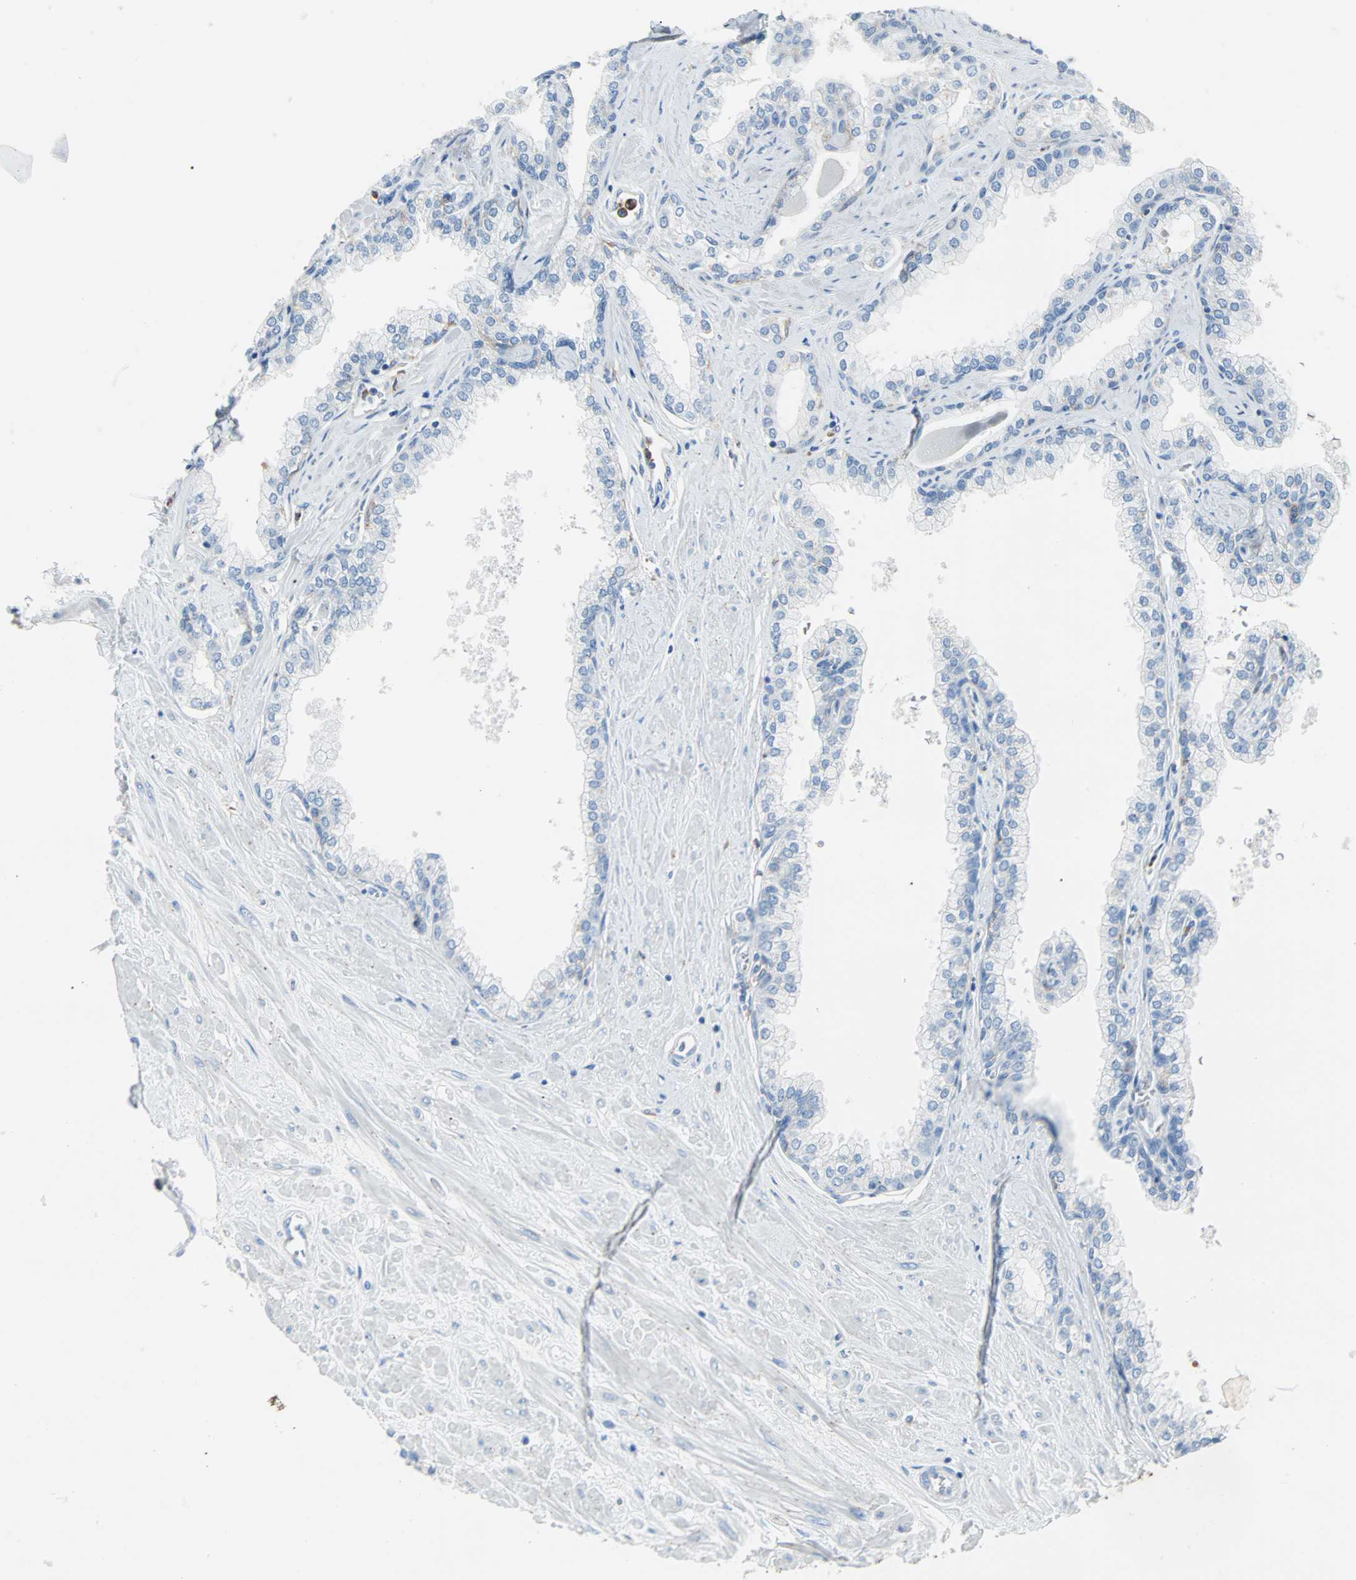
{"staining": {"intensity": "negative", "quantity": "none", "location": "none"}, "tissue": "prostate", "cell_type": "Glandular cells", "image_type": "normal", "snomed": [{"axis": "morphology", "description": "Normal tissue, NOS"}, {"axis": "topography", "description": "Prostate"}], "caption": "This is a micrograph of IHC staining of benign prostate, which shows no positivity in glandular cells.", "gene": "CLEC4A", "patient": {"sex": "male", "age": 60}}